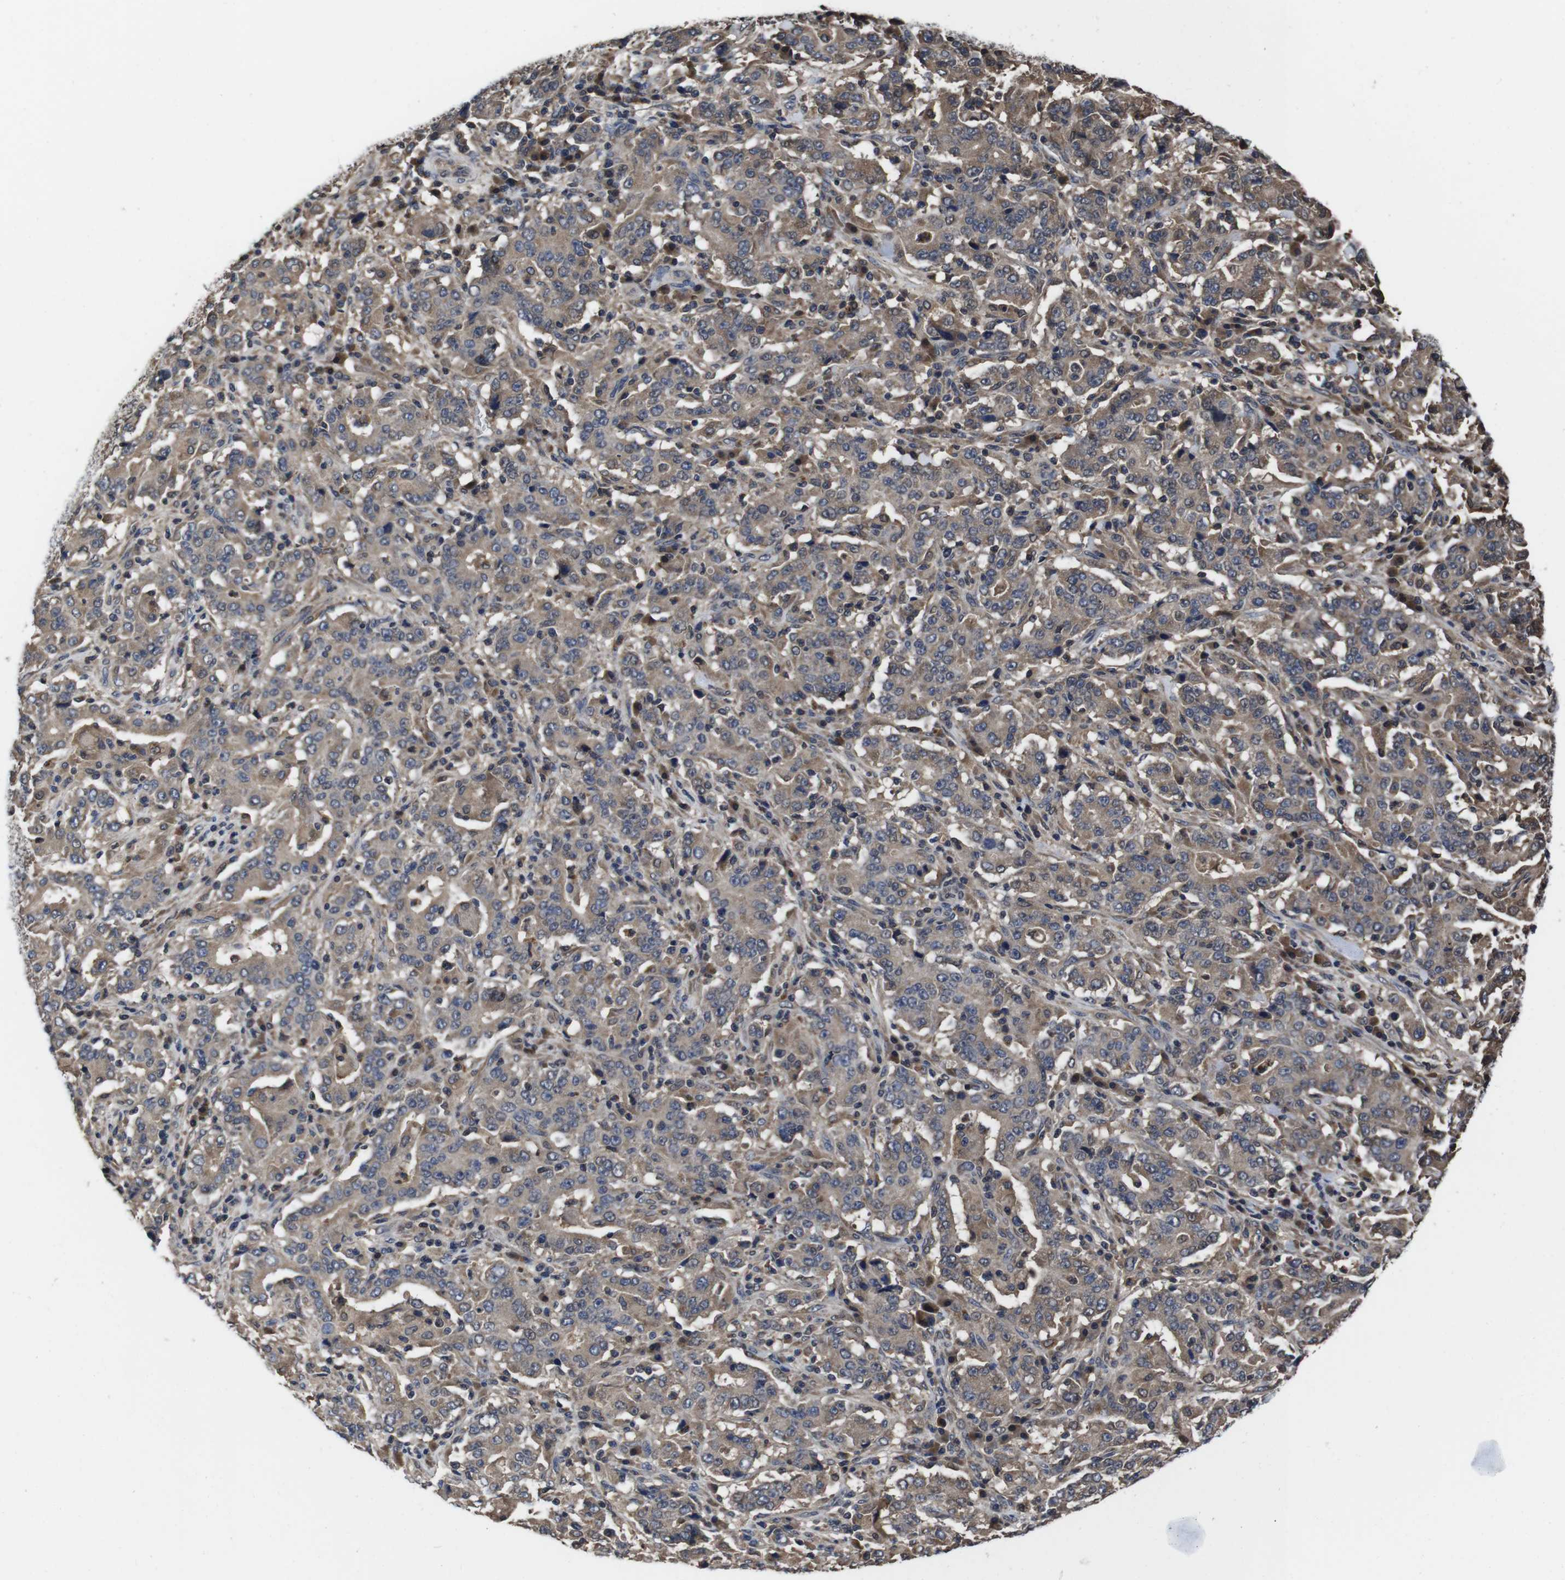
{"staining": {"intensity": "weak", "quantity": ">75%", "location": "cytoplasmic/membranous"}, "tissue": "stomach cancer", "cell_type": "Tumor cells", "image_type": "cancer", "snomed": [{"axis": "morphology", "description": "Normal tissue, NOS"}, {"axis": "morphology", "description": "Adenocarcinoma, NOS"}, {"axis": "topography", "description": "Stomach, upper"}, {"axis": "topography", "description": "Stomach"}], "caption": "This micrograph shows IHC staining of human adenocarcinoma (stomach), with low weak cytoplasmic/membranous staining in about >75% of tumor cells.", "gene": "CXCL11", "patient": {"sex": "male", "age": 59}}